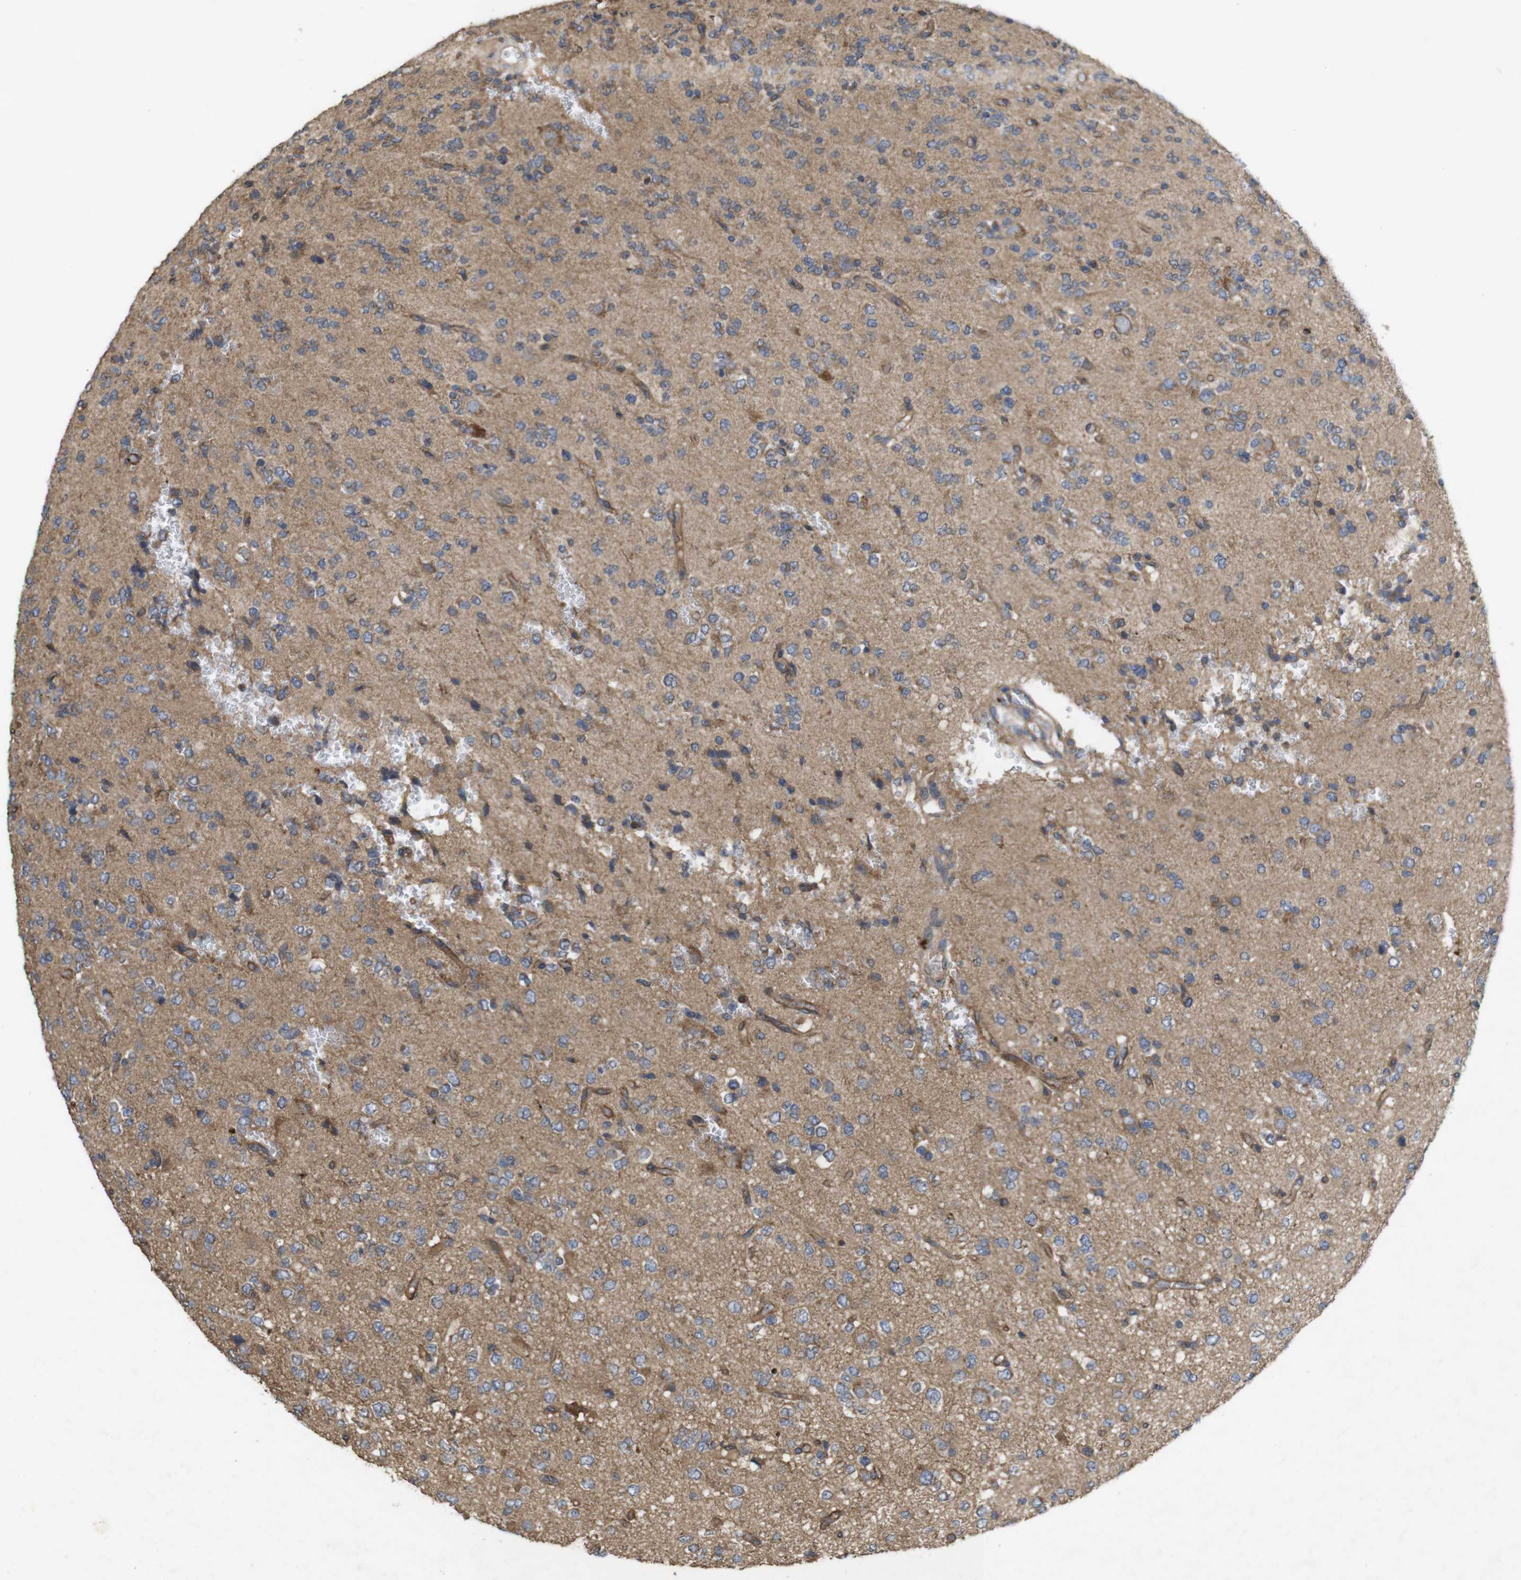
{"staining": {"intensity": "moderate", "quantity": "<25%", "location": "cytoplasmic/membranous"}, "tissue": "glioma", "cell_type": "Tumor cells", "image_type": "cancer", "snomed": [{"axis": "morphology", "description": "Glioma, malignant, Low grade"}, {"axis": "topography", "description": "Brain"}], "caption": "The image exhibits staining of glioma, revealing moderate cytoplasmic/membranous protein expression (brown color) within tumor cells.", "gene": "KCNS3", "patient": {"sex": "male", "age": 38}}